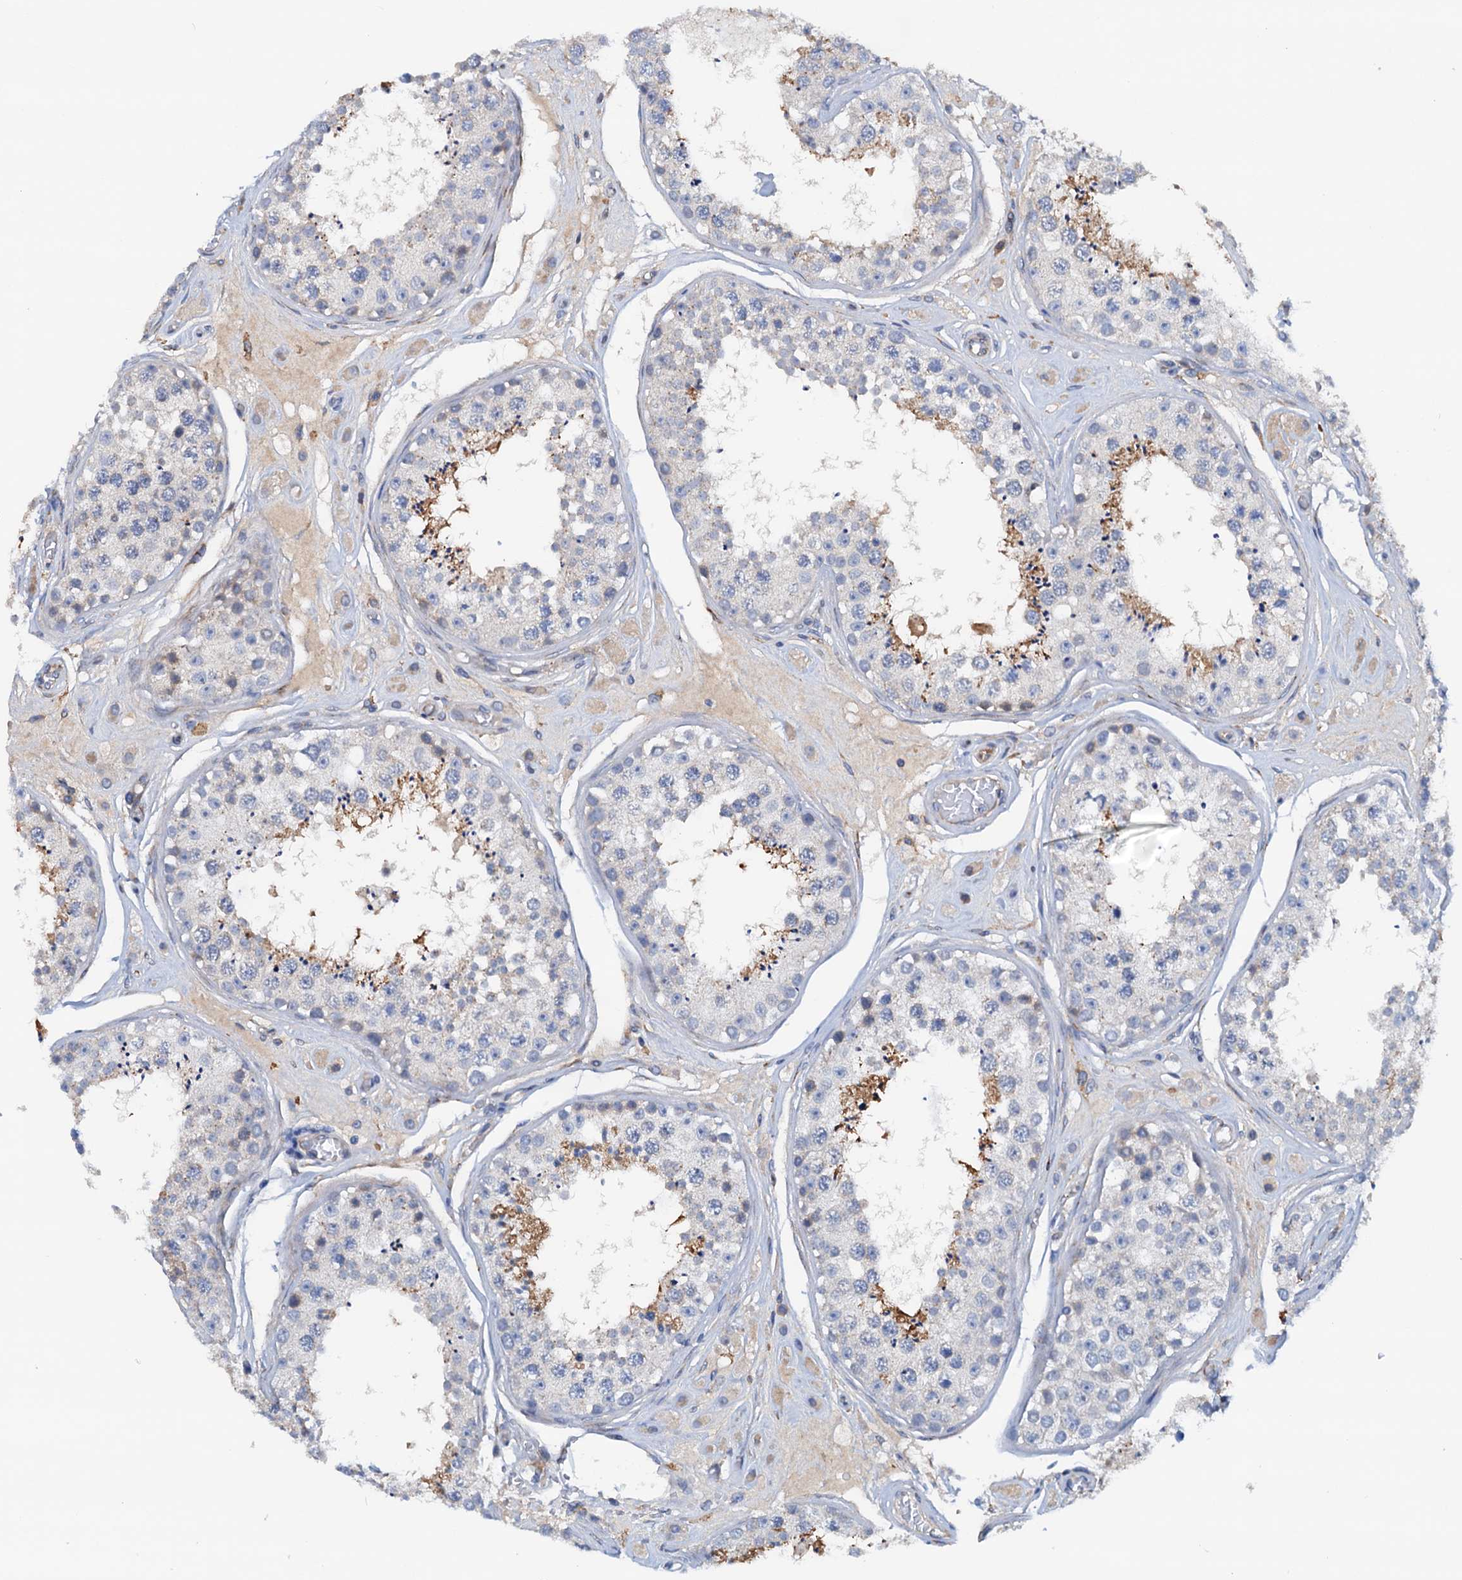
{"staining": {"intensity": "strong", "quantity": "<25%", "location": "cytoplasmic/membranous"}, "tissue": "testis", "cell_type": "Cells in seminiferous ducts", "image_type": "normal", "snomed": [{"axis": "morphology", "description": "Normal tissue, NOS"}, {"axis": "topography", "description": "Testis"}], "caption": "Testis stained with immunohistochemistry (IHC) shows strong cytoplasmic/membranous positivity in about <25% of cells in seminiferous ducts. The protein is shown in brown color, while the nuclei are stained blue.", "gene": "RASSF9", "patient": {"sex": "male", "age": 25}}